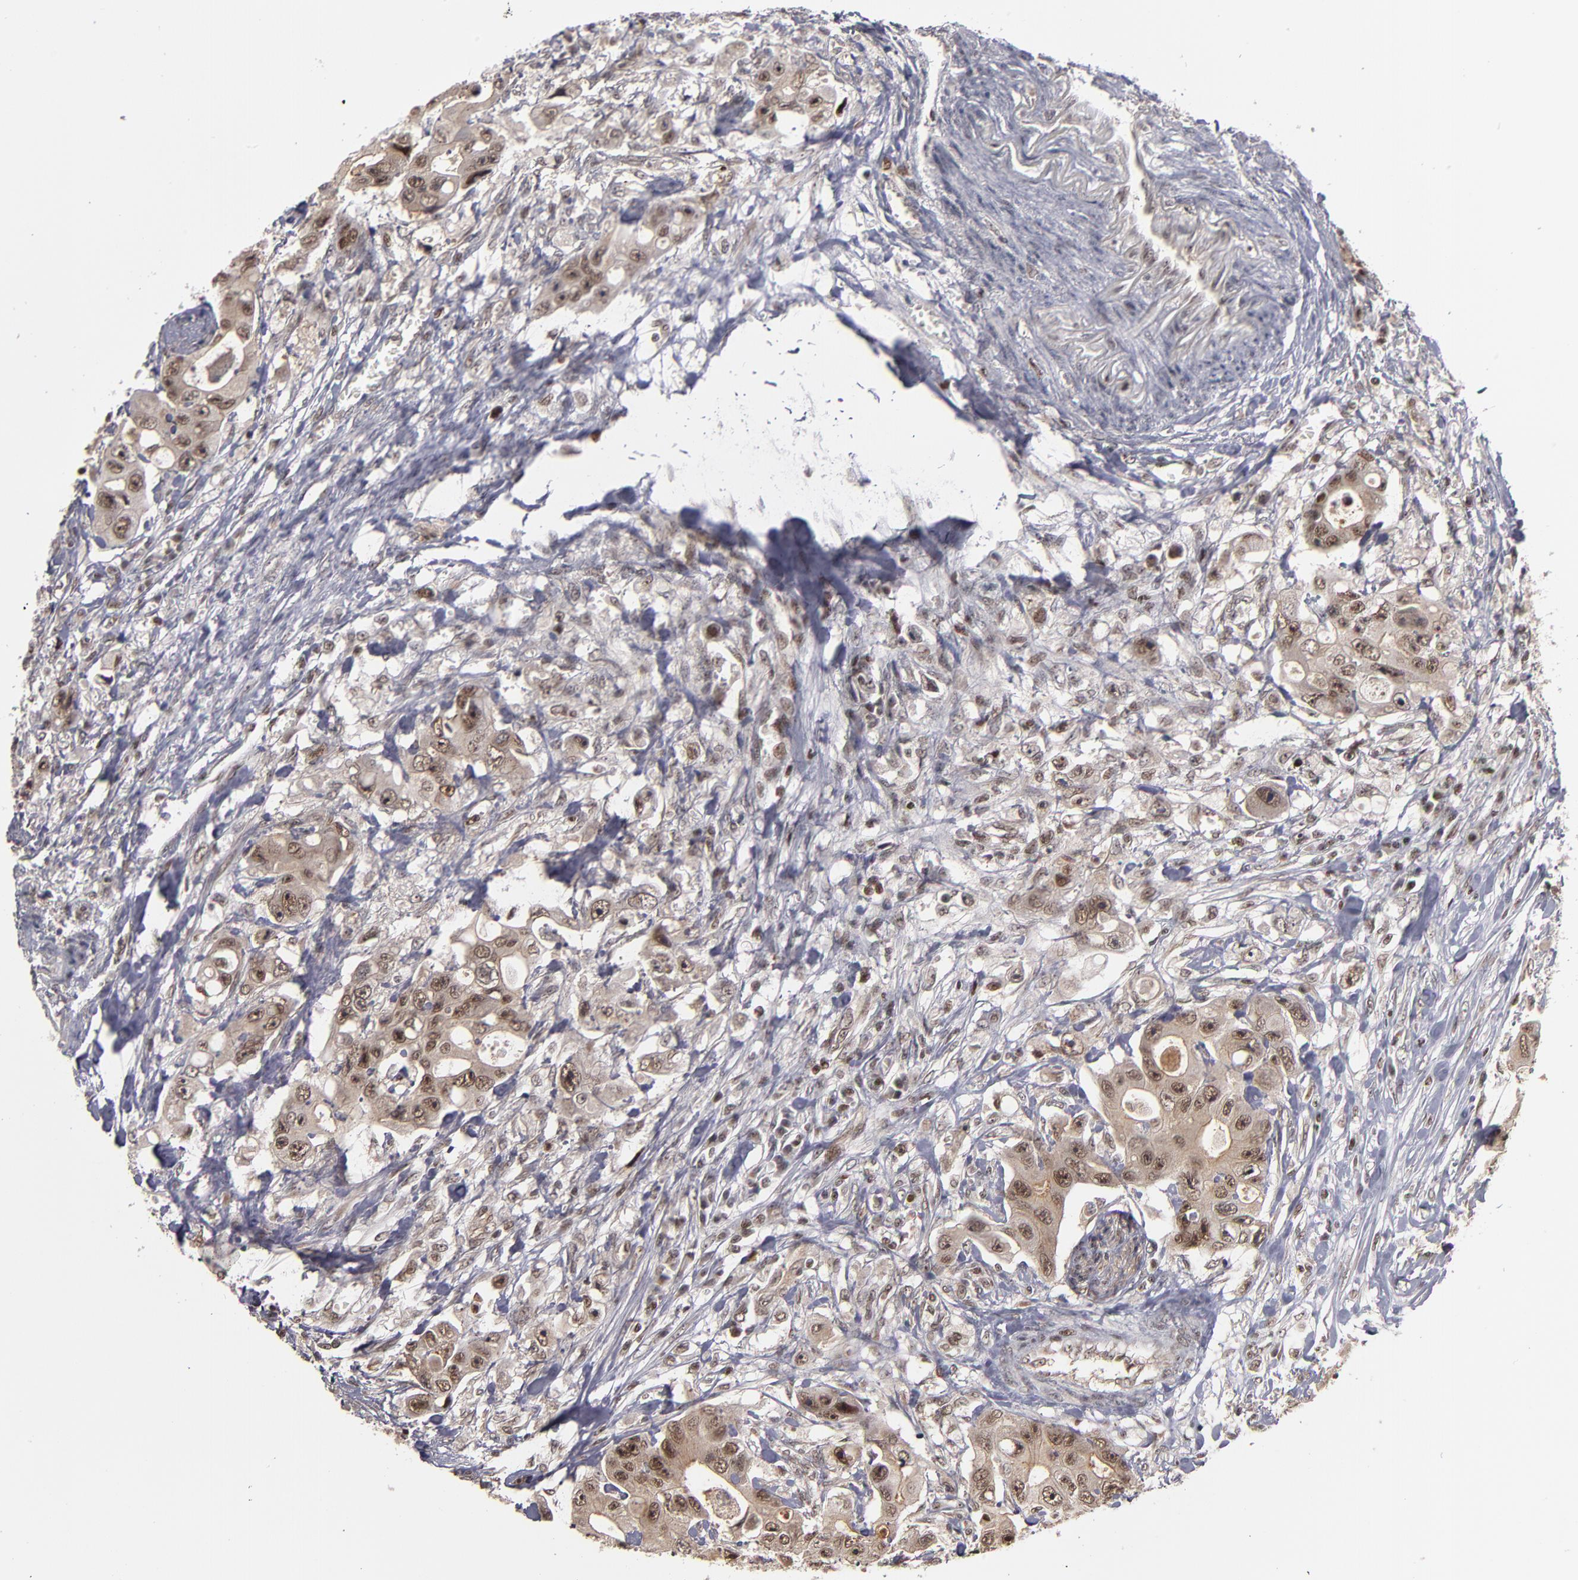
{"staining": {"intensity": "weak", "quantity": ">75%", "location": "nuclear"}, "tissue": "colorectal cancer", "cell_type": "Tumor cells", "image_type": "cancer", "snomed": [{"axis": "morphology", "description": "Adenocarcinoma, NOS"}, {"axis": "topography", "description": "Colon"}], "caption": "Weak nuclear expression is seen in about >75% of tumor cells in adenocarcinoma (colorectal).", "gene": "KDM6A", "patient": {"sex": "female", "age": 46}}